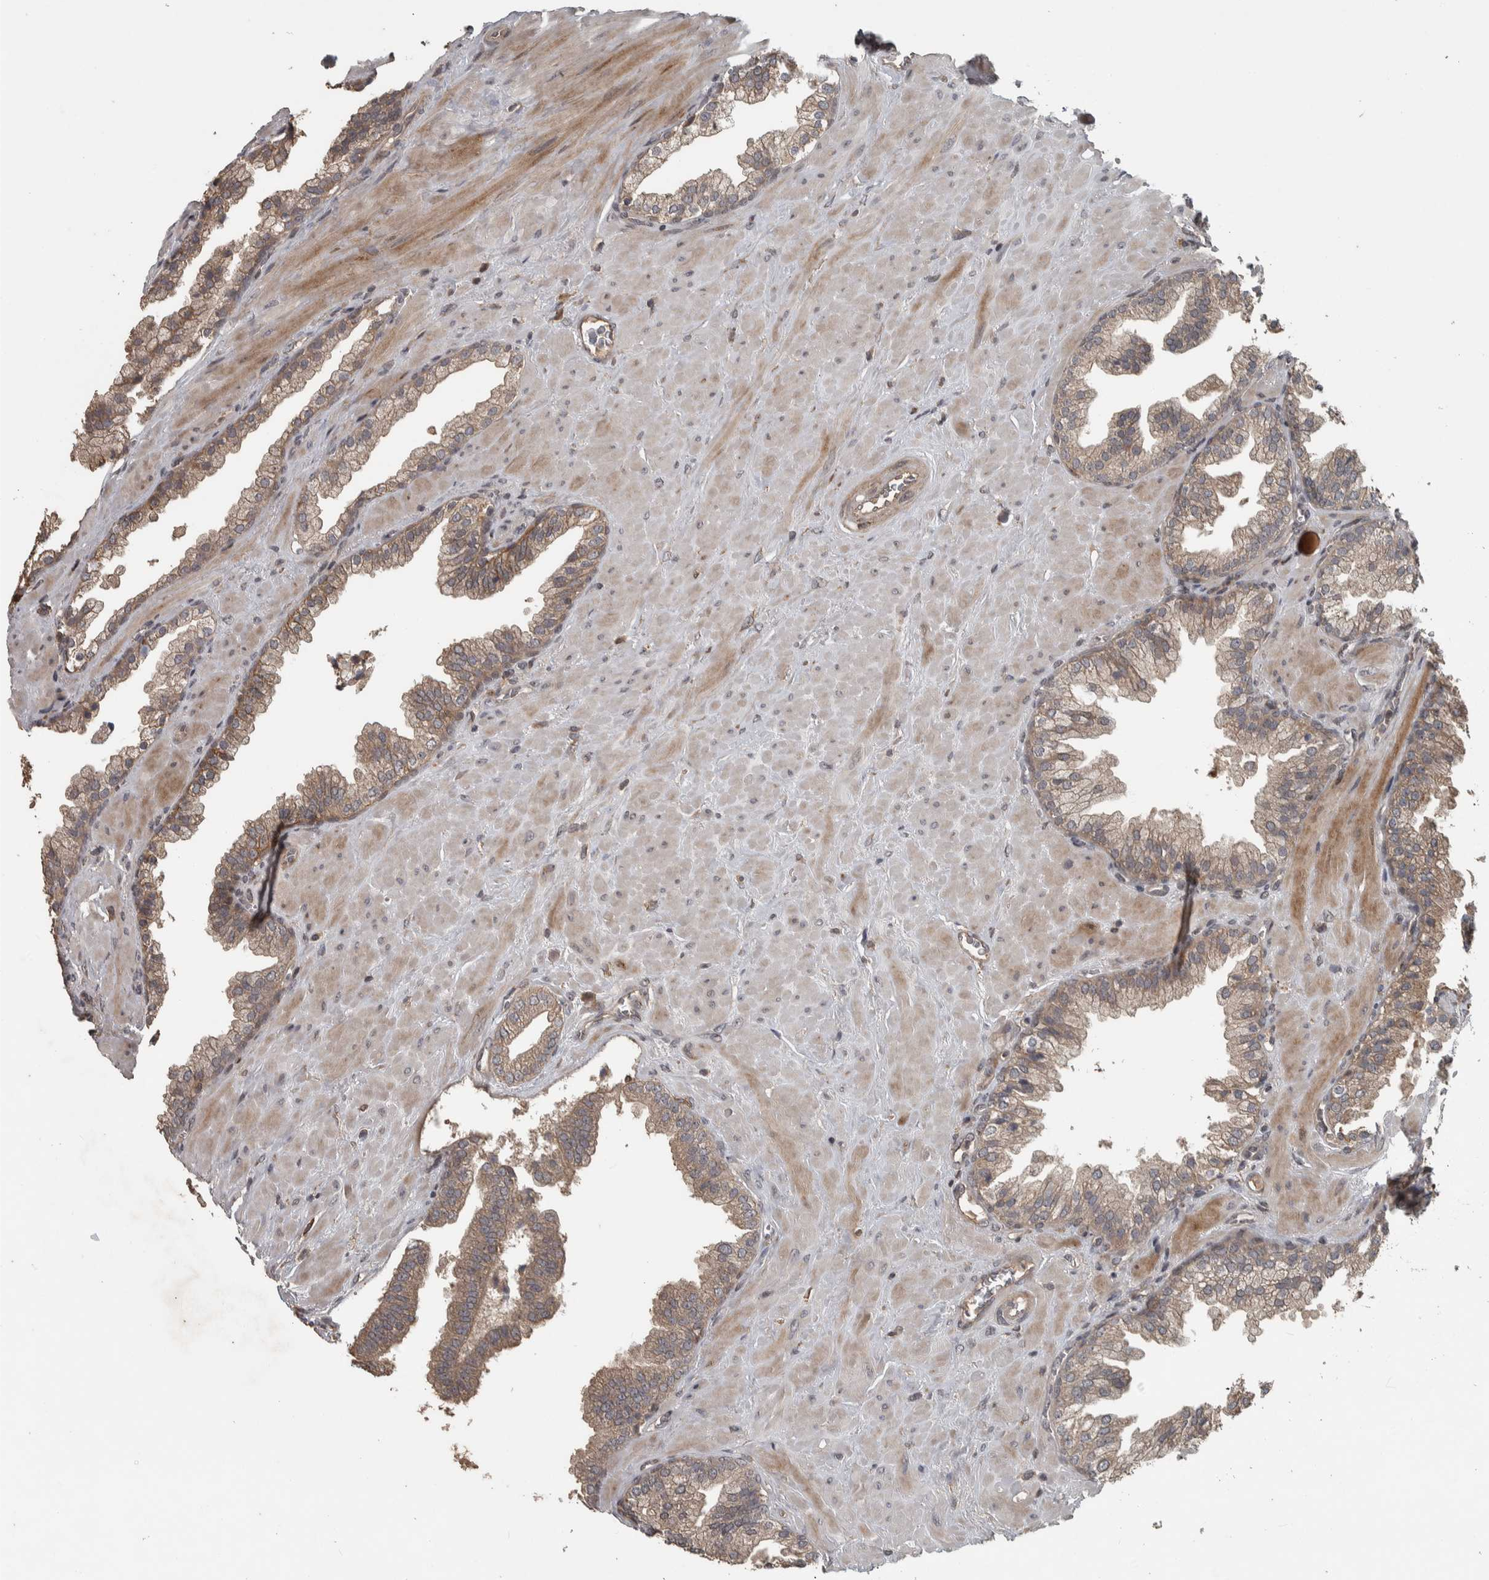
{"staining": {"intensity": "weak", "quantity": ">75%", "location": "cytoplasmic/membranous"}, "tissue": "prostate cancer", "cell_type": "Tumor cells", "image_type": "cancer", "snomed": [{"axis": "morphology", "description": "Adenocarcinoma, Low grade"}, {"axis": "topography", "description": "Prostate"}], "caption": "Human prostate cancer stained with a brown dye displays weak cytoplasmic/membranous positive expression in approximately >75% of tumor cells.", "gene": "ERAL1", "patient": {"sex": "male", "age": 71}}